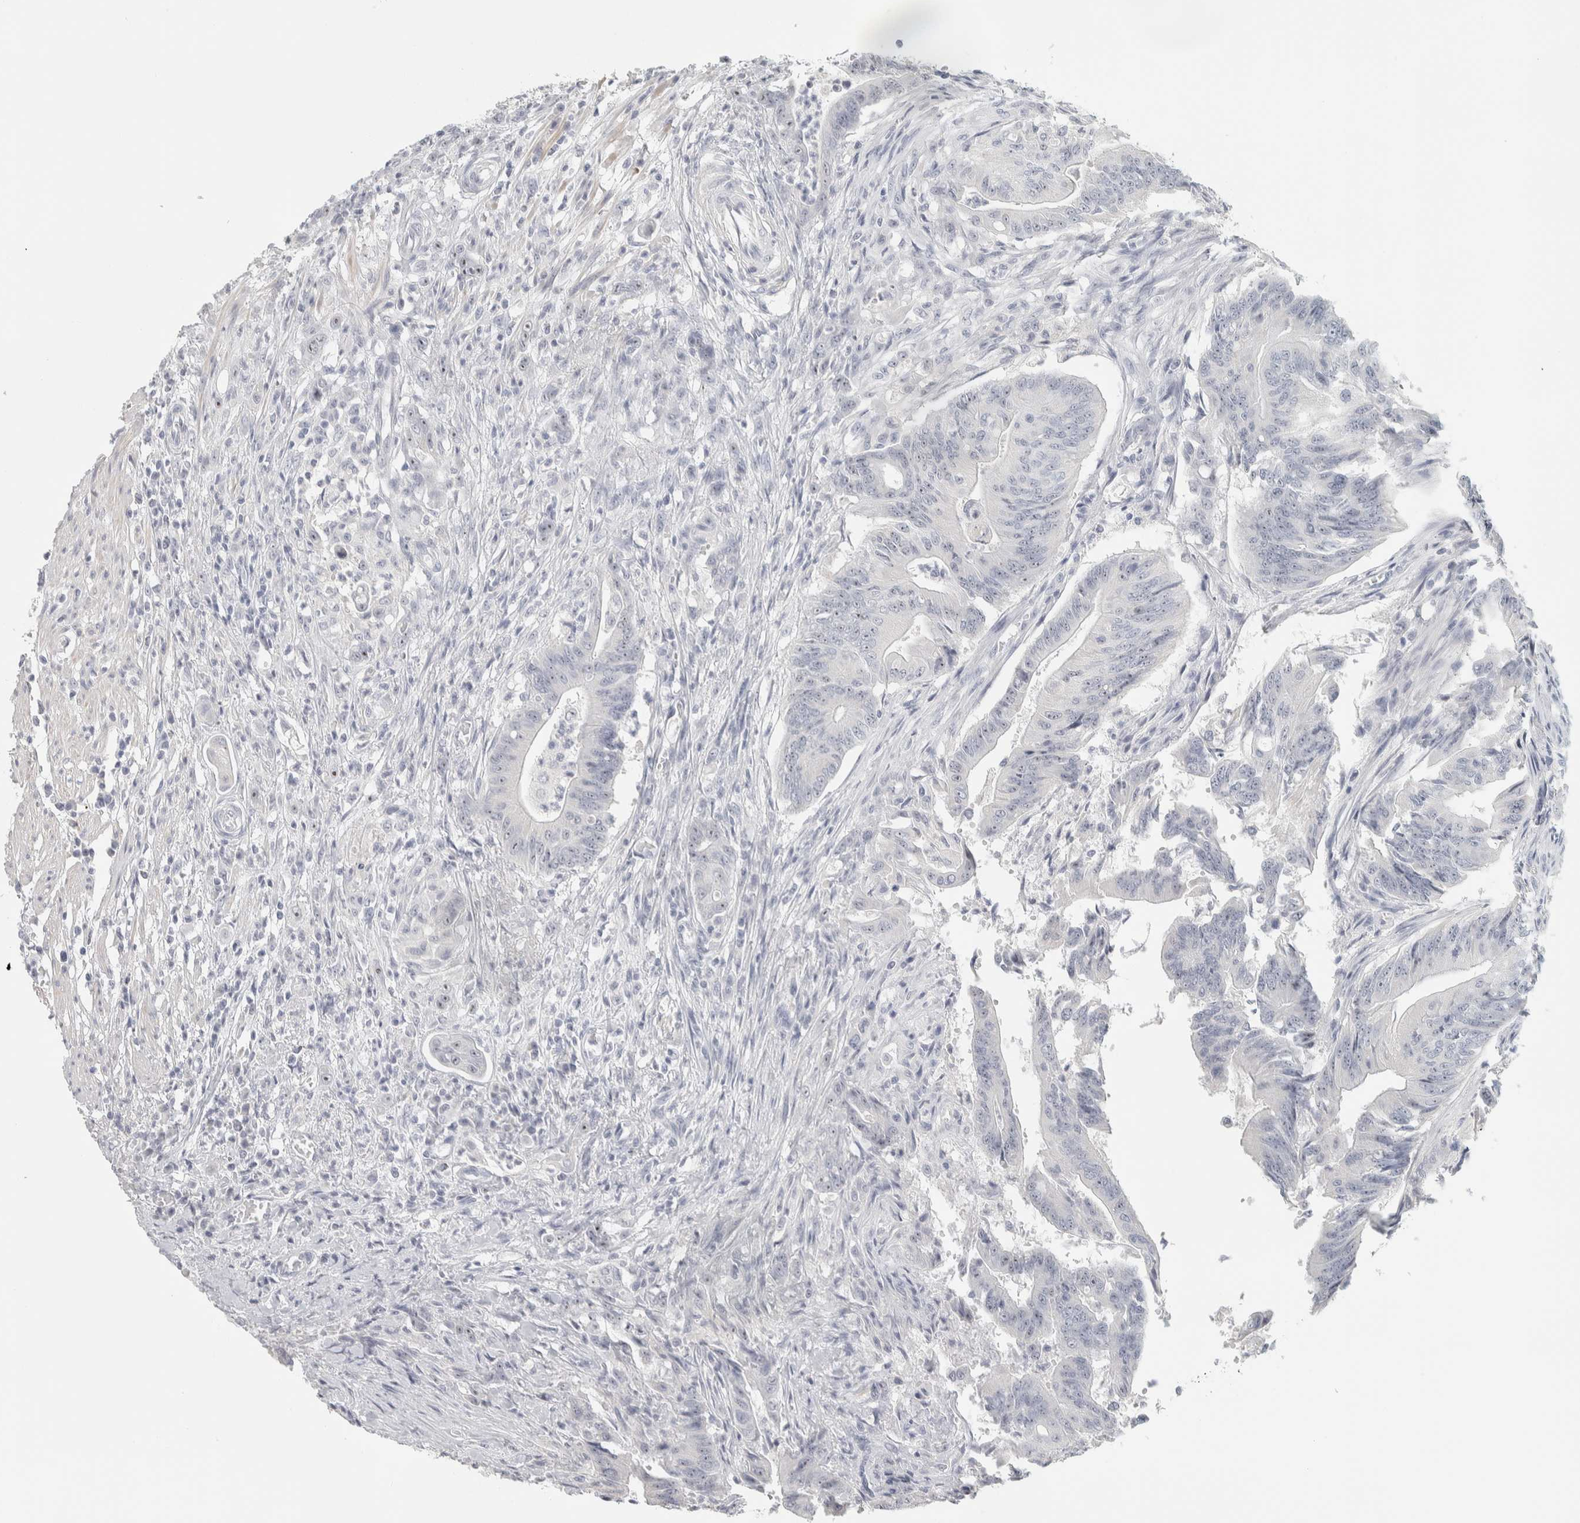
{"staining": {"intensity": "weak", "quantity": "25%-75%", "location": "nuclear"}, "tissue": "colorectal cancer", "cell_type": "Tumor cells", "image_type": "cancer", "snomed": [{"axis": "morphology", "description": "Adenoma, NOS"}, {"axis": "morphology", "description": "Adenocarcinoma, NOS"}, {"axis": "topography", "description": "Colon"}], "caption": "High-magnification brightfield microscopy of colorectal cancer stained with DAB (3,3'-diaminobenzidine) (brown) and counterstained with hematoxylin (blue). tumor cells exhibit weak nuclear positivity is appreciated in about25%-75% of cells.", "gene": "DCXR", "patient": {"sex": "male", "age": 79}}